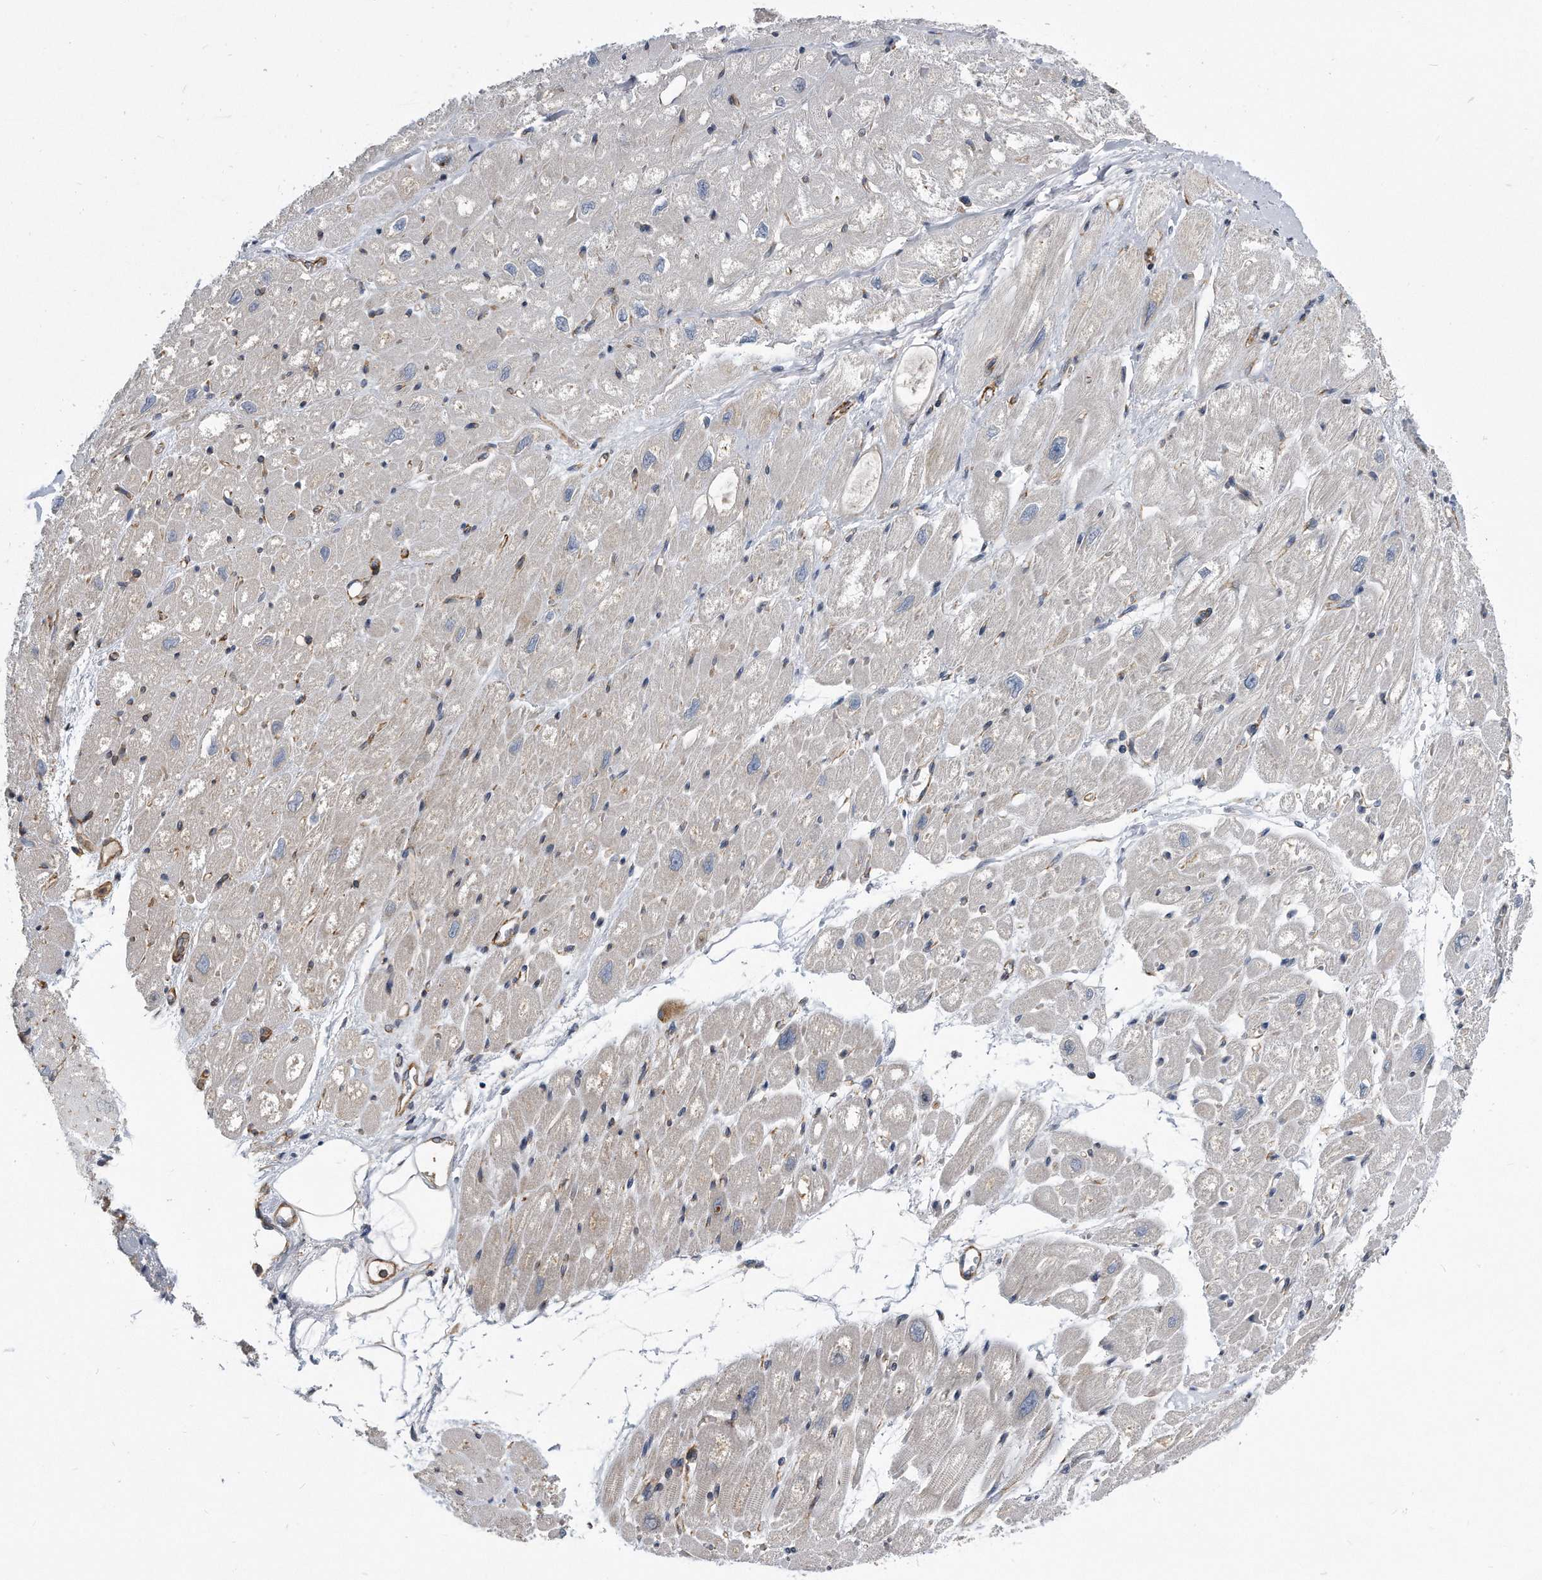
{"staining": {"intensity": "negative", "quantity": "none", "location": "none"}, "tissue": "heart muscle", "cell_type": "Cardiomyocytes", "image_type": "normal", "snomed": [{"axis": "morphology", "description": "Normal tissue, NOS"}, {"axis": "topography", "description": "Heart"}], "caption": "Immunohistochemistry (IHC) image of unremarkable heart muscle: human heart muscle stained with DAB exhibits no significant protein expression in cardiomyocytes. Nuclei are stained in blue.", "gene": "EIF2B4", "patient": {"sex": "male", "age": 50}}